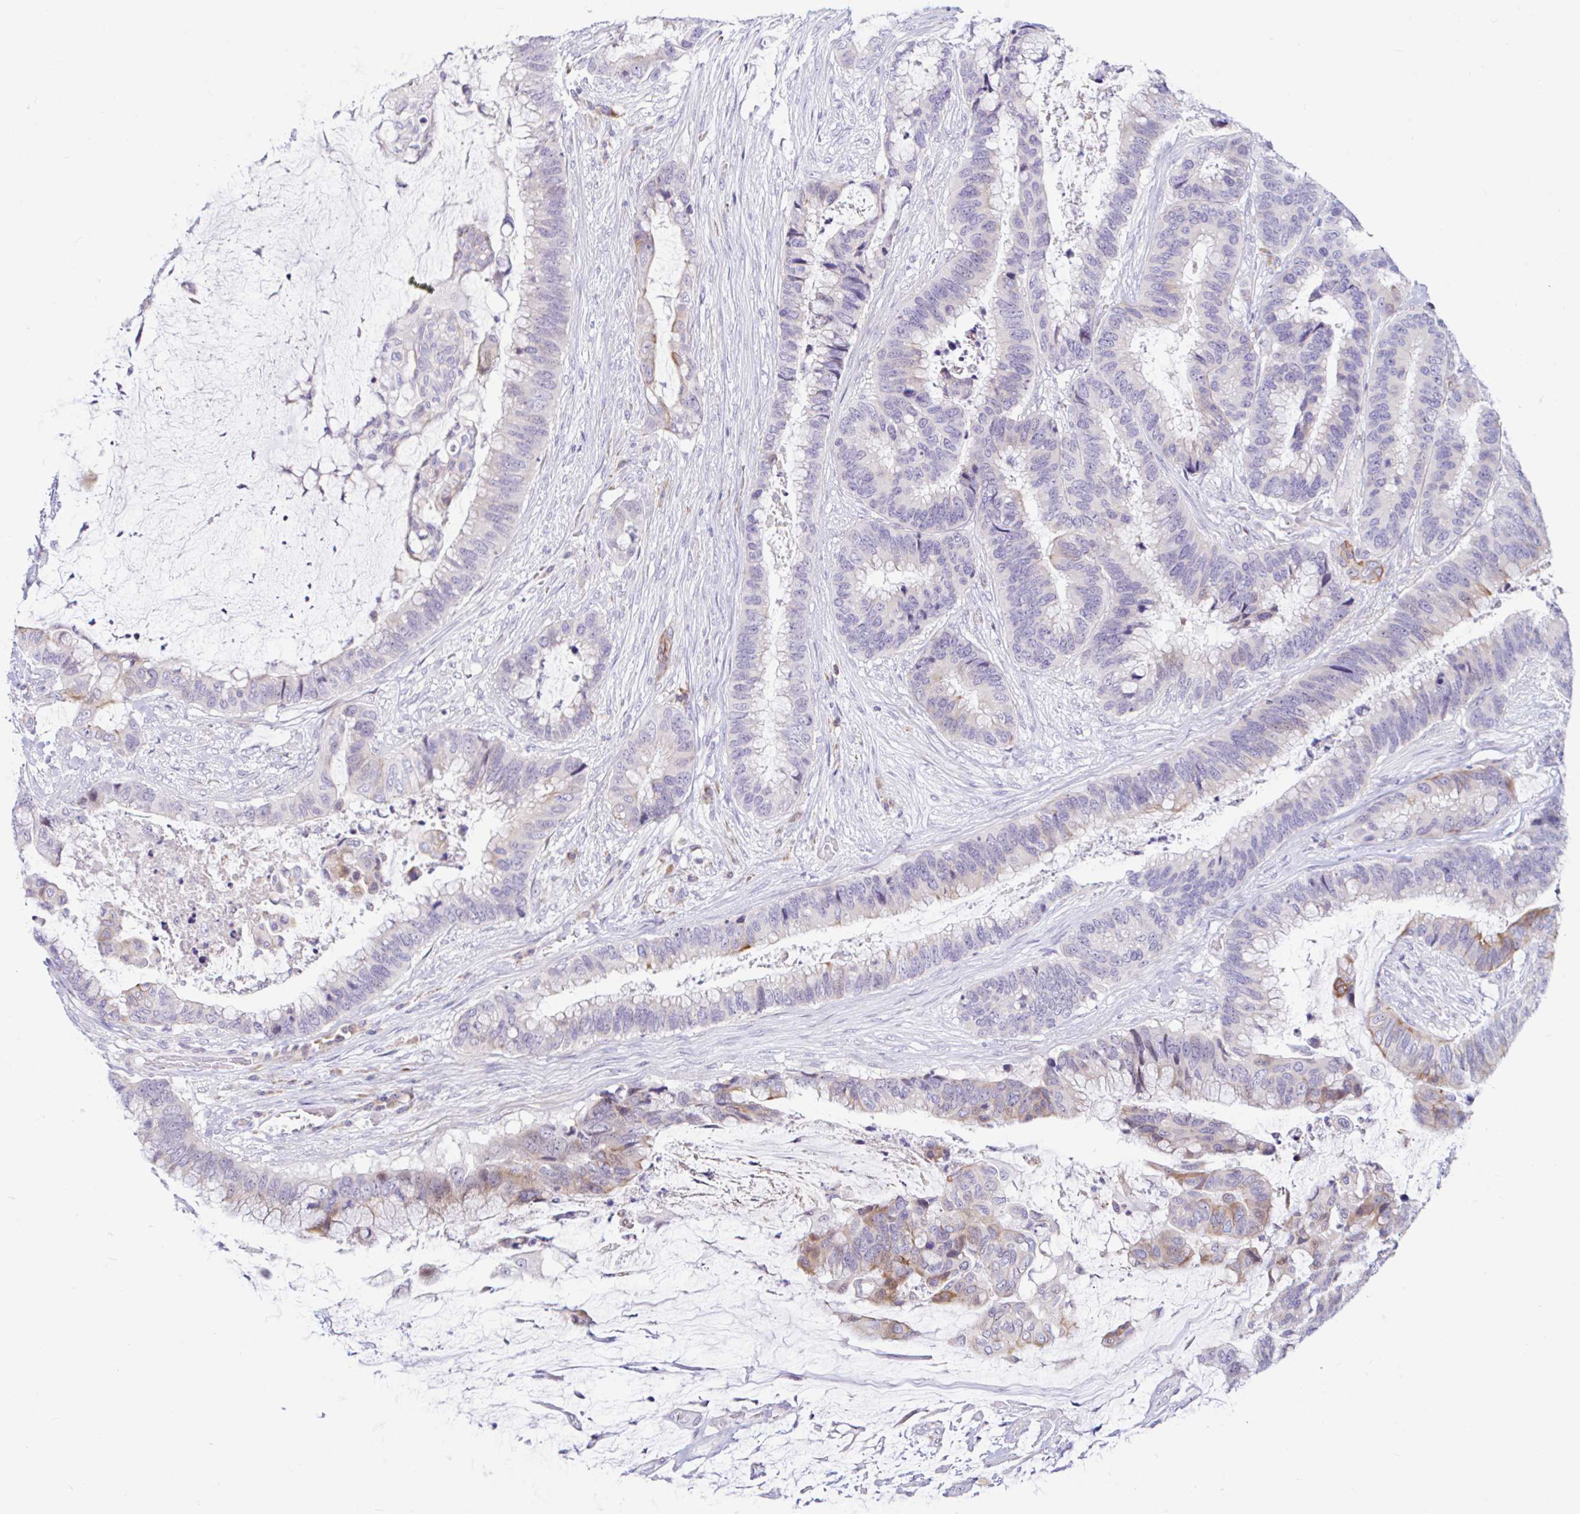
{"staining": {"intensity": "weak", "quantity": "<25%", "location": "cytoplasmic/membranous"}, "tissue": "colorectal cancer", "cell_type": "Tumor cells", "image_type": "cancer", "snomed": [{"axis": "morphology", "description": "Adenocarcinoma, NOS"}, {"axis": "topography", "description": "Rectum"}], "caption": "The histopathology image displays no staining of tumor cells in colorectal cancer (adenocarcinoma). (Brightfield microscopy of DAB (3,3'-diaminobenzidine) immunohistochemistry at high magnification).", "gene": "NBPF3", "patient": {"sex": "female", "age": 59}}